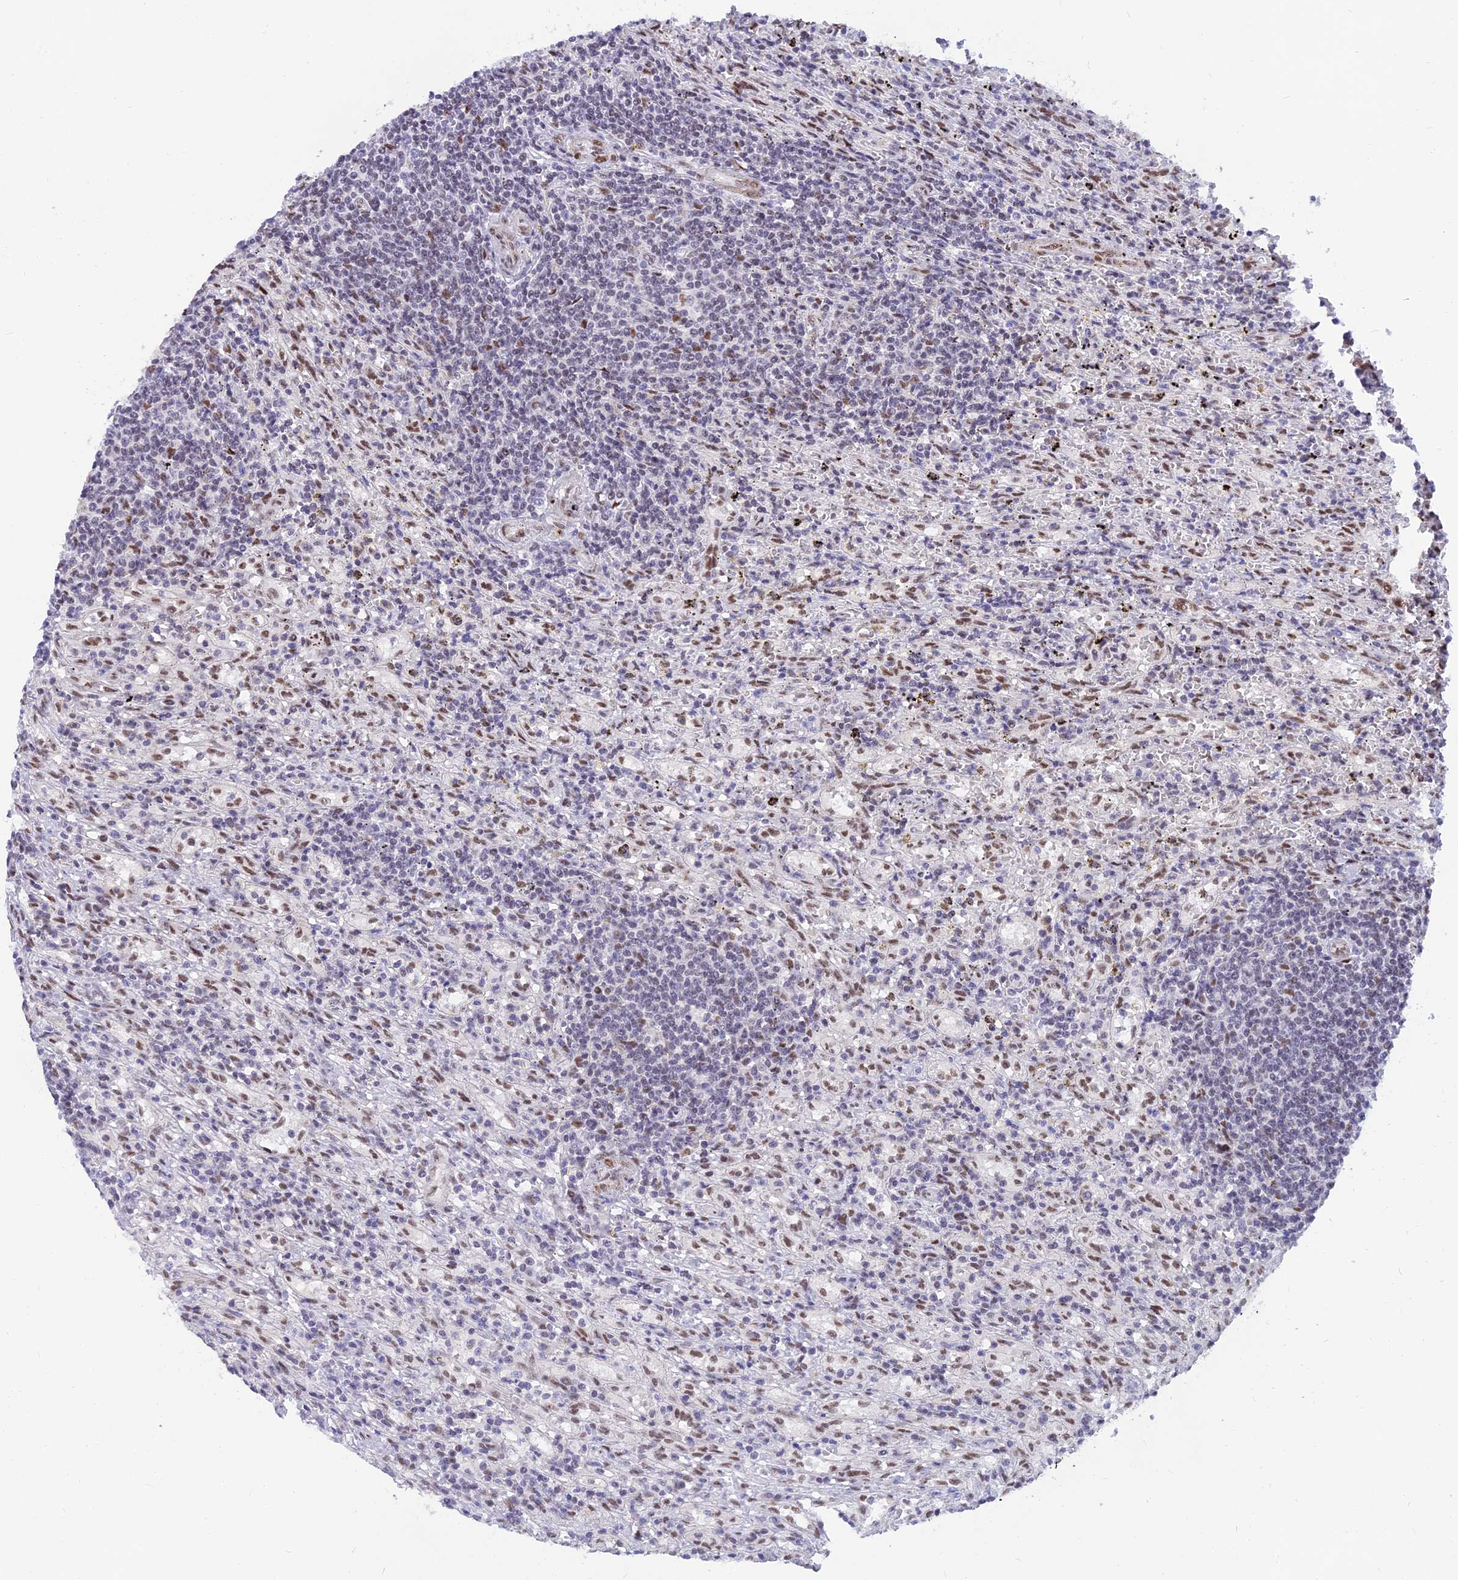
{"staining": {"intensity": "negative", "quantity": "none", "location": "none"}, "tissue": "lymphoma", "cell_type": "Tumor cells", "image_type": "cancer", "snomed": [{"axis": "morphology", "description": "Malignant lymphoma, non-Hodgkin's type, Low grade"}, {"axis": "topography", "description": "Spleen"}], "caption": "Low-grade malignant lymphoma, non-Hodgkin's type stained for a protein using immunohistochemistry reveals no positivity tumor cells.", "gene": "CLK4", "patient": {"sex": "male", "age": 76}}